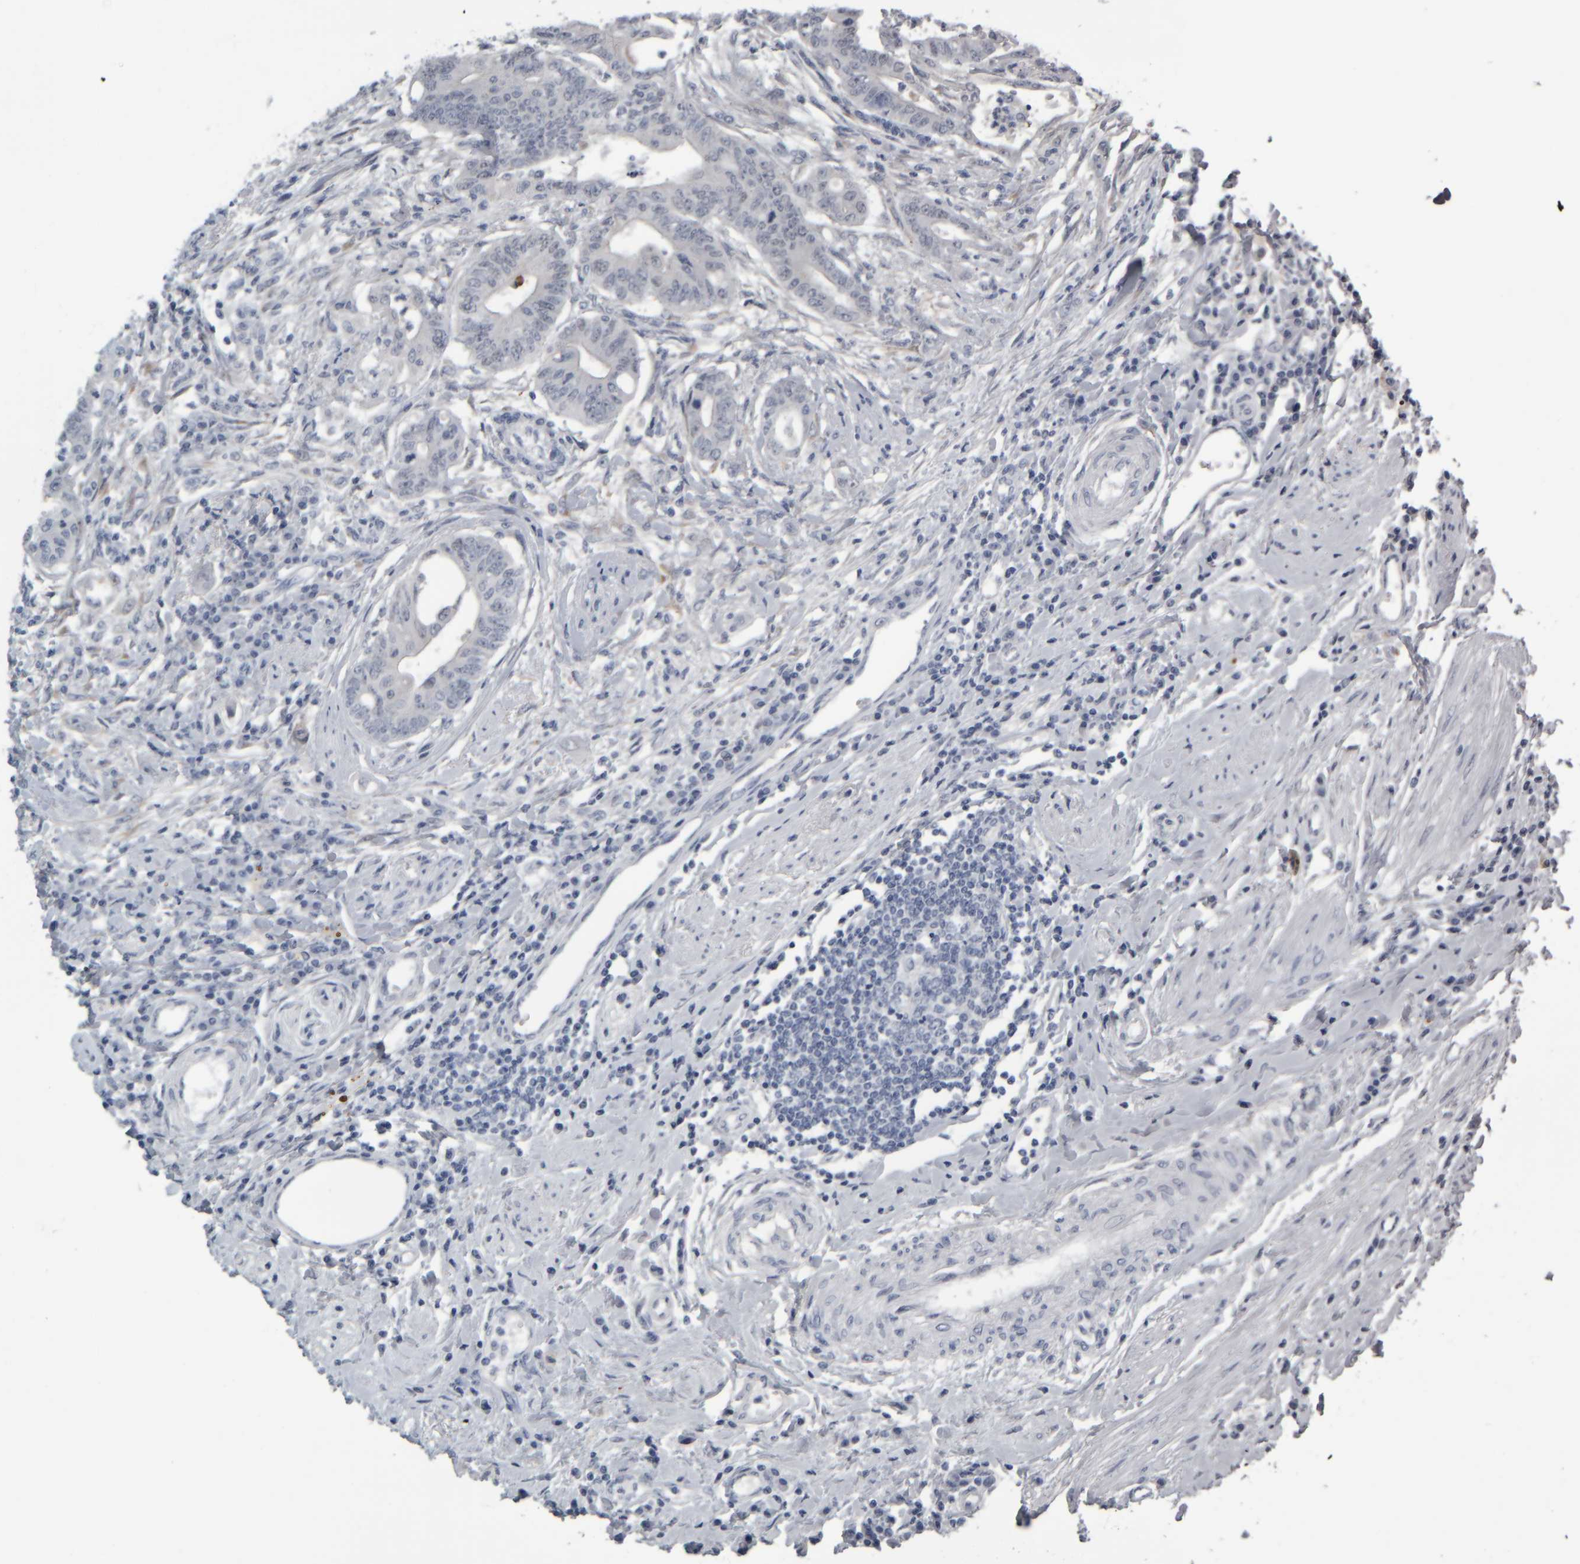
{"staining": {"intensity": "negative", "quantity": "none", "location": "none"}, "tissue": "colorectal cancer", "cell_type": "Tumor cells", "image_type": "cancer", "snomed": [{"axis": "morphology", "description": "Adenoma, NOS"}, {"axis": "morphology", "description": "Adenocarcinoma, NOS"}, {"axis": "topography", "description": "Colon"}], "caption": "Tumor cells show no significant expression in adenocarcinoma (colorectal).", "gene": "COL14A1", "patient": {"sex": "male", "age": 79}}